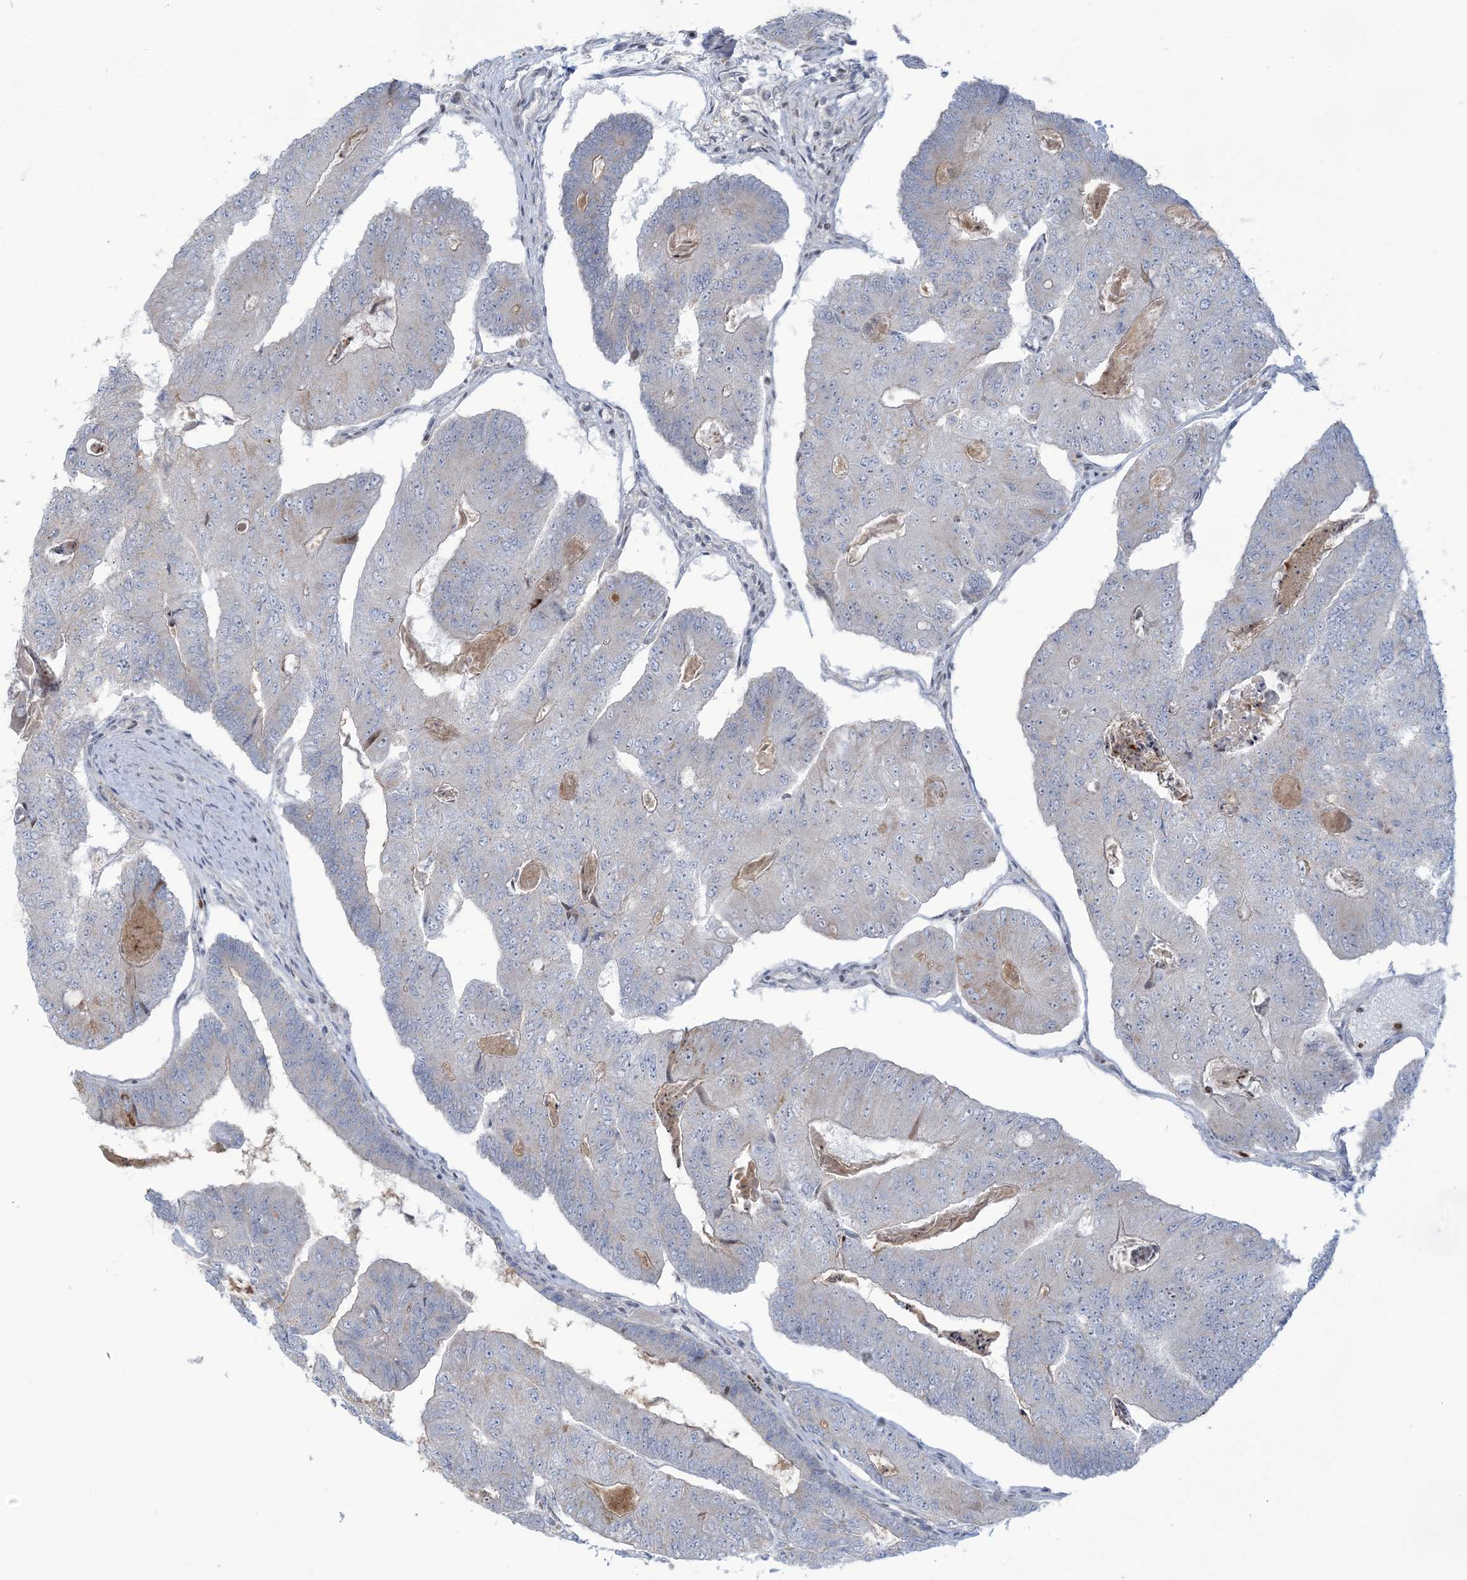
{"staining": {"intensity": "negative", "quantity": "none", "location": "none"}, "tissue": "colorectal cancer", "cell_type": "Tumor cells", "image_type": "cancer", "snomed": [{"axis": "morphology", "description": "Adenocarcinoma, NOS"}, {"axis": "topography", "description": "Colon"}], "caption": "Immunohistochemistry (IHC) of colorectal adenocarcinoma demonstrates no positivity in tumor cells.", "gene": "AFTPH", "patient": {"sex": "female", "age": 67}}